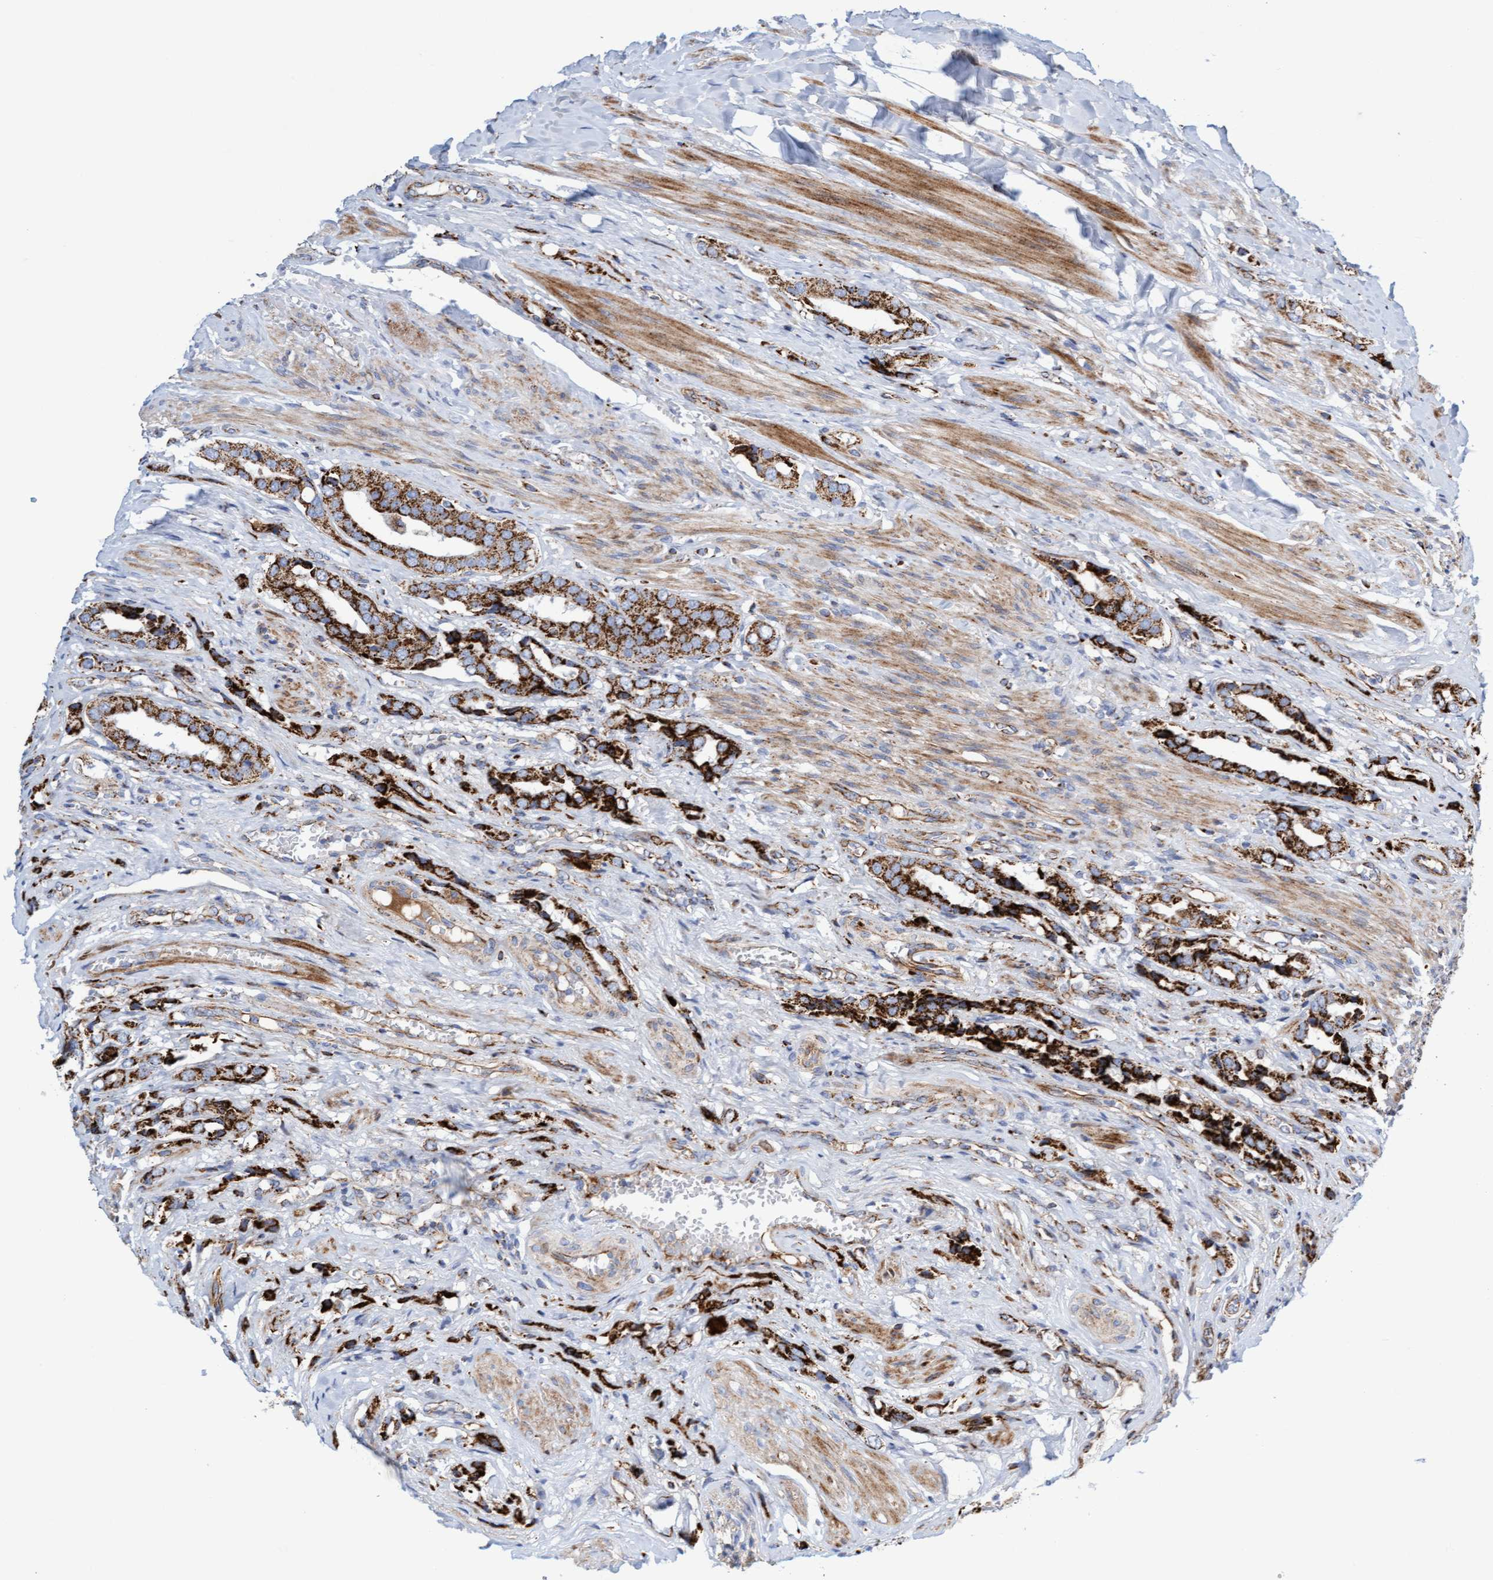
{"staining": {"intensity": "strong", "quantity": ">75%", "location": "cytoplasmic/membranous"}, "tissue": "prostate cancer", "cell_type": "Tumor cells", "image_type": "cancer", "snomed": [{"axis": "morphology", "description": "Adenocarcinoma, High grade"}, {"axis": "topography", "description": "Prostate"}], "caption": "Adenocarcinoma (high-grade) (prostate) stained for a protein reveals strong cytoplasmic/membranous positivity in tumor cells.", "gene": "GGTA1", "patient": {"sex": "male", "age": 52}}